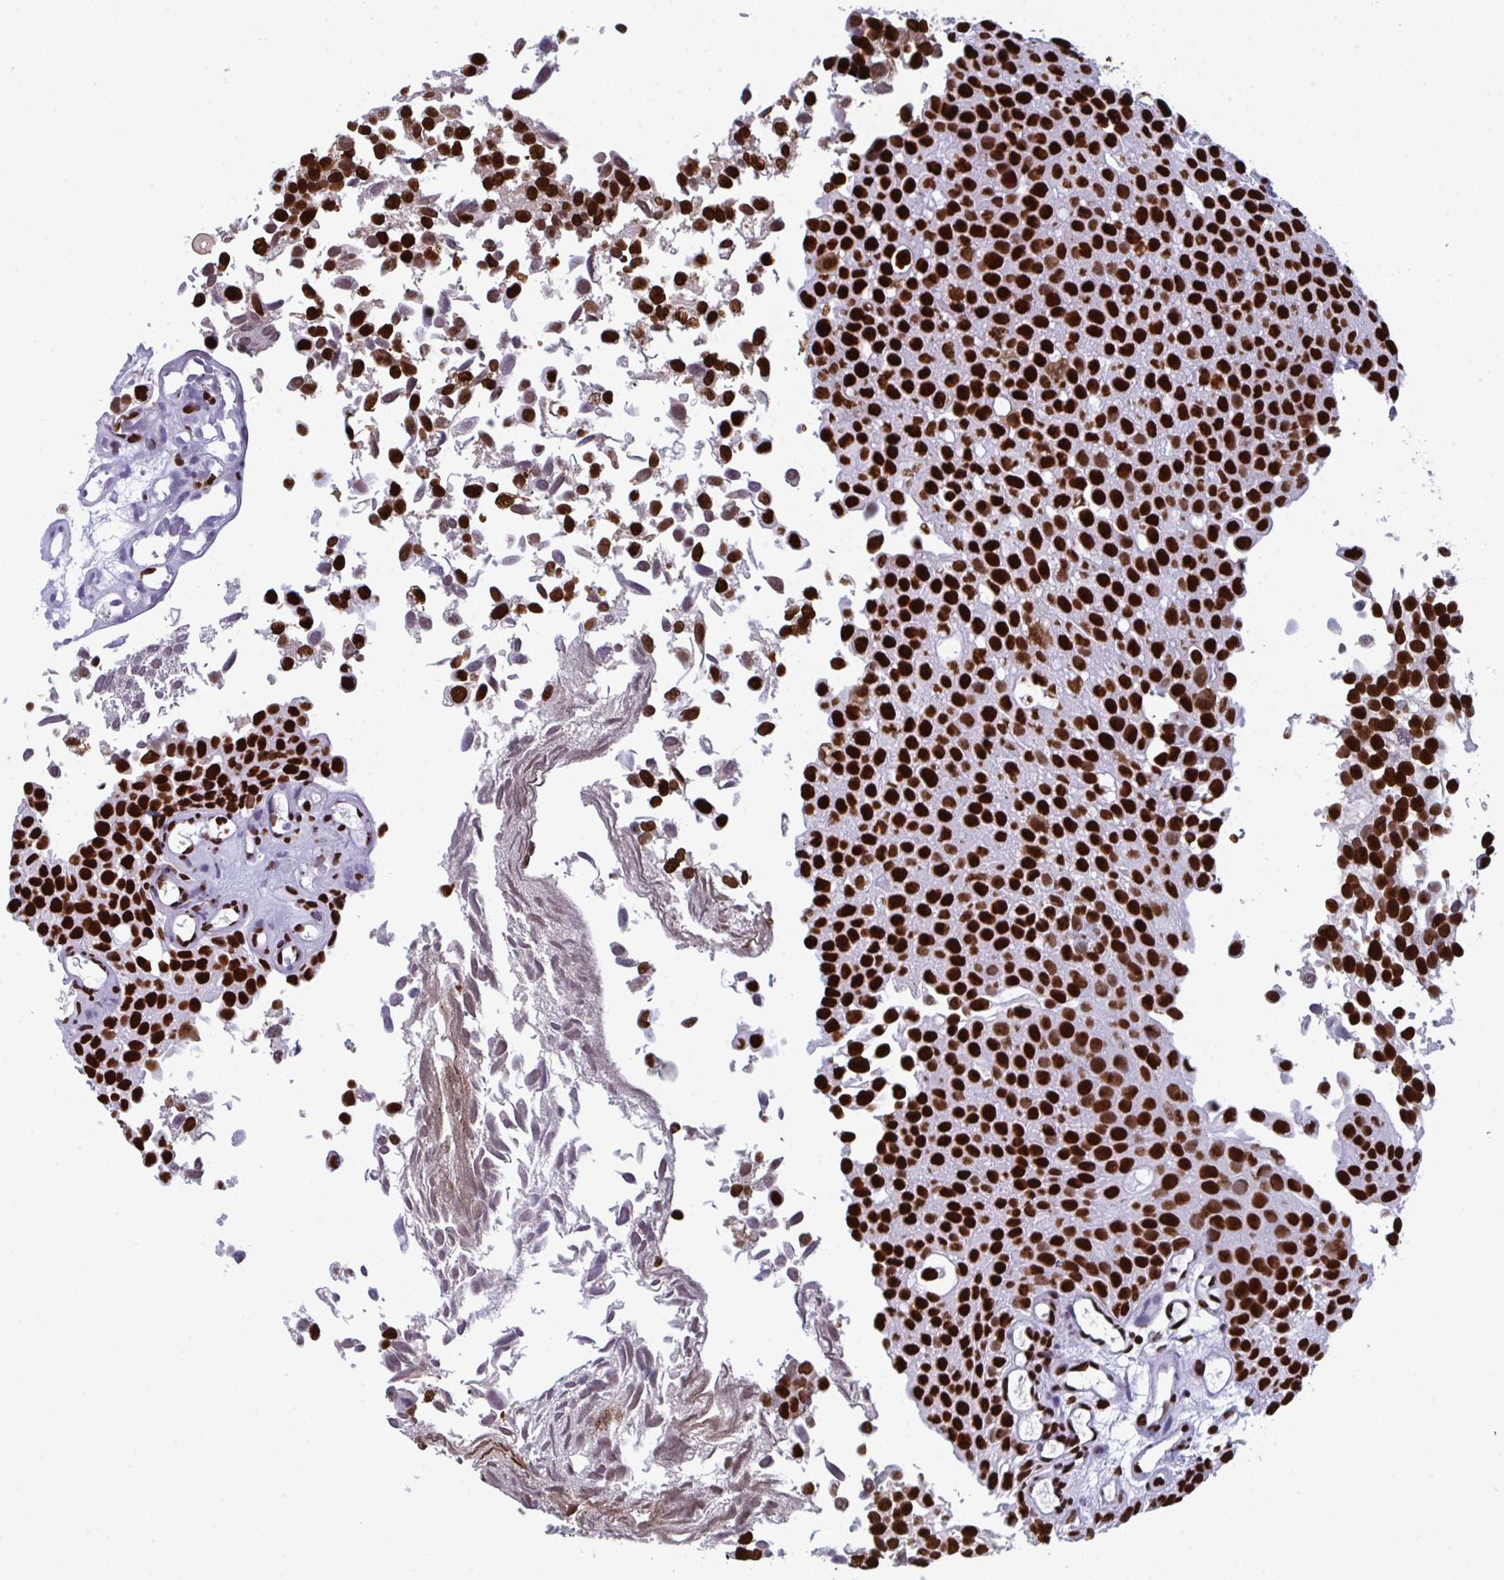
{"staining": {"intensity": "strong", "quantity": ">75%", "location": "nuclear"}, "tissue": "urothelial cancer", "cell_type": "Tumor cells", "image_type": "cancer", "snomed": [{"axis": "morphology", "description": "Urothelial carcinoma, Low grade"}, {"axis": "topography", "description": "Urinary bladder"}], "caption": "Protein staining of urothelial carcinoma (low-grade) tissue reveals strong nuclear expression in approximately >75% of tumor cells.", "gene": "GAR1", "patient": {"sex": "male", "age": 88}}